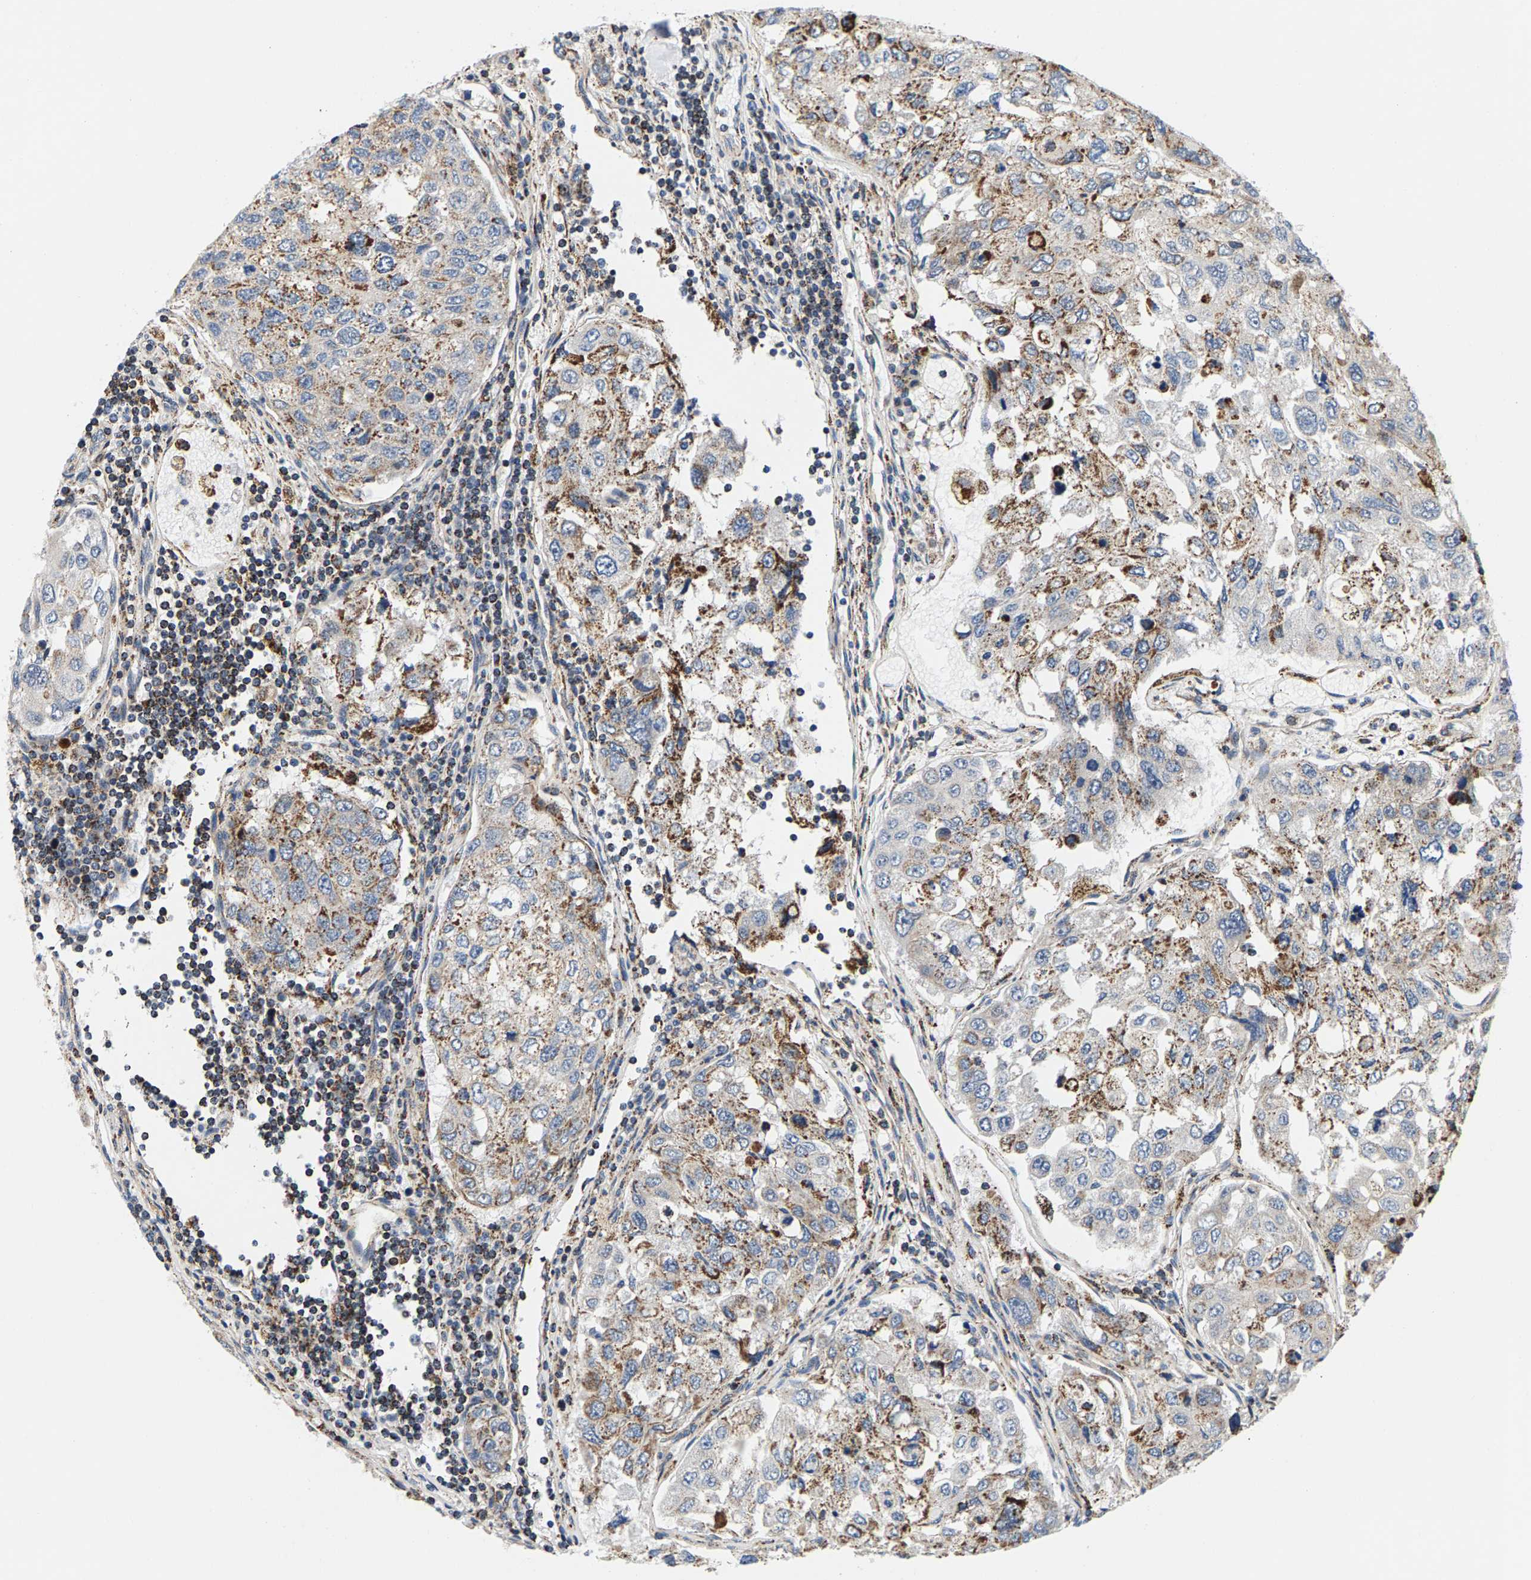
{"staining": {"intensity": "moderate", "quantity": ">75%", "location": "cytoplasmic/membranous"}, "tissue": "urothelial cancer", "cell_type": "Tumor cells", "image_type": "cancer", "snomed": [{"axis": "morphology", "description": "Urothelial carcinoma, High grade"}, {"axis": "topography", "description": "Lymph node"}, {"axis": "topography", "description": "Urinary bladder"}], "caption": "Moderate cytoplasmic/membranous protein positivity is present in about >75% of tumor cells in urothelial cancer.", "gene": "PDE1A", "patient": {"sex": "male", "age": 51}}